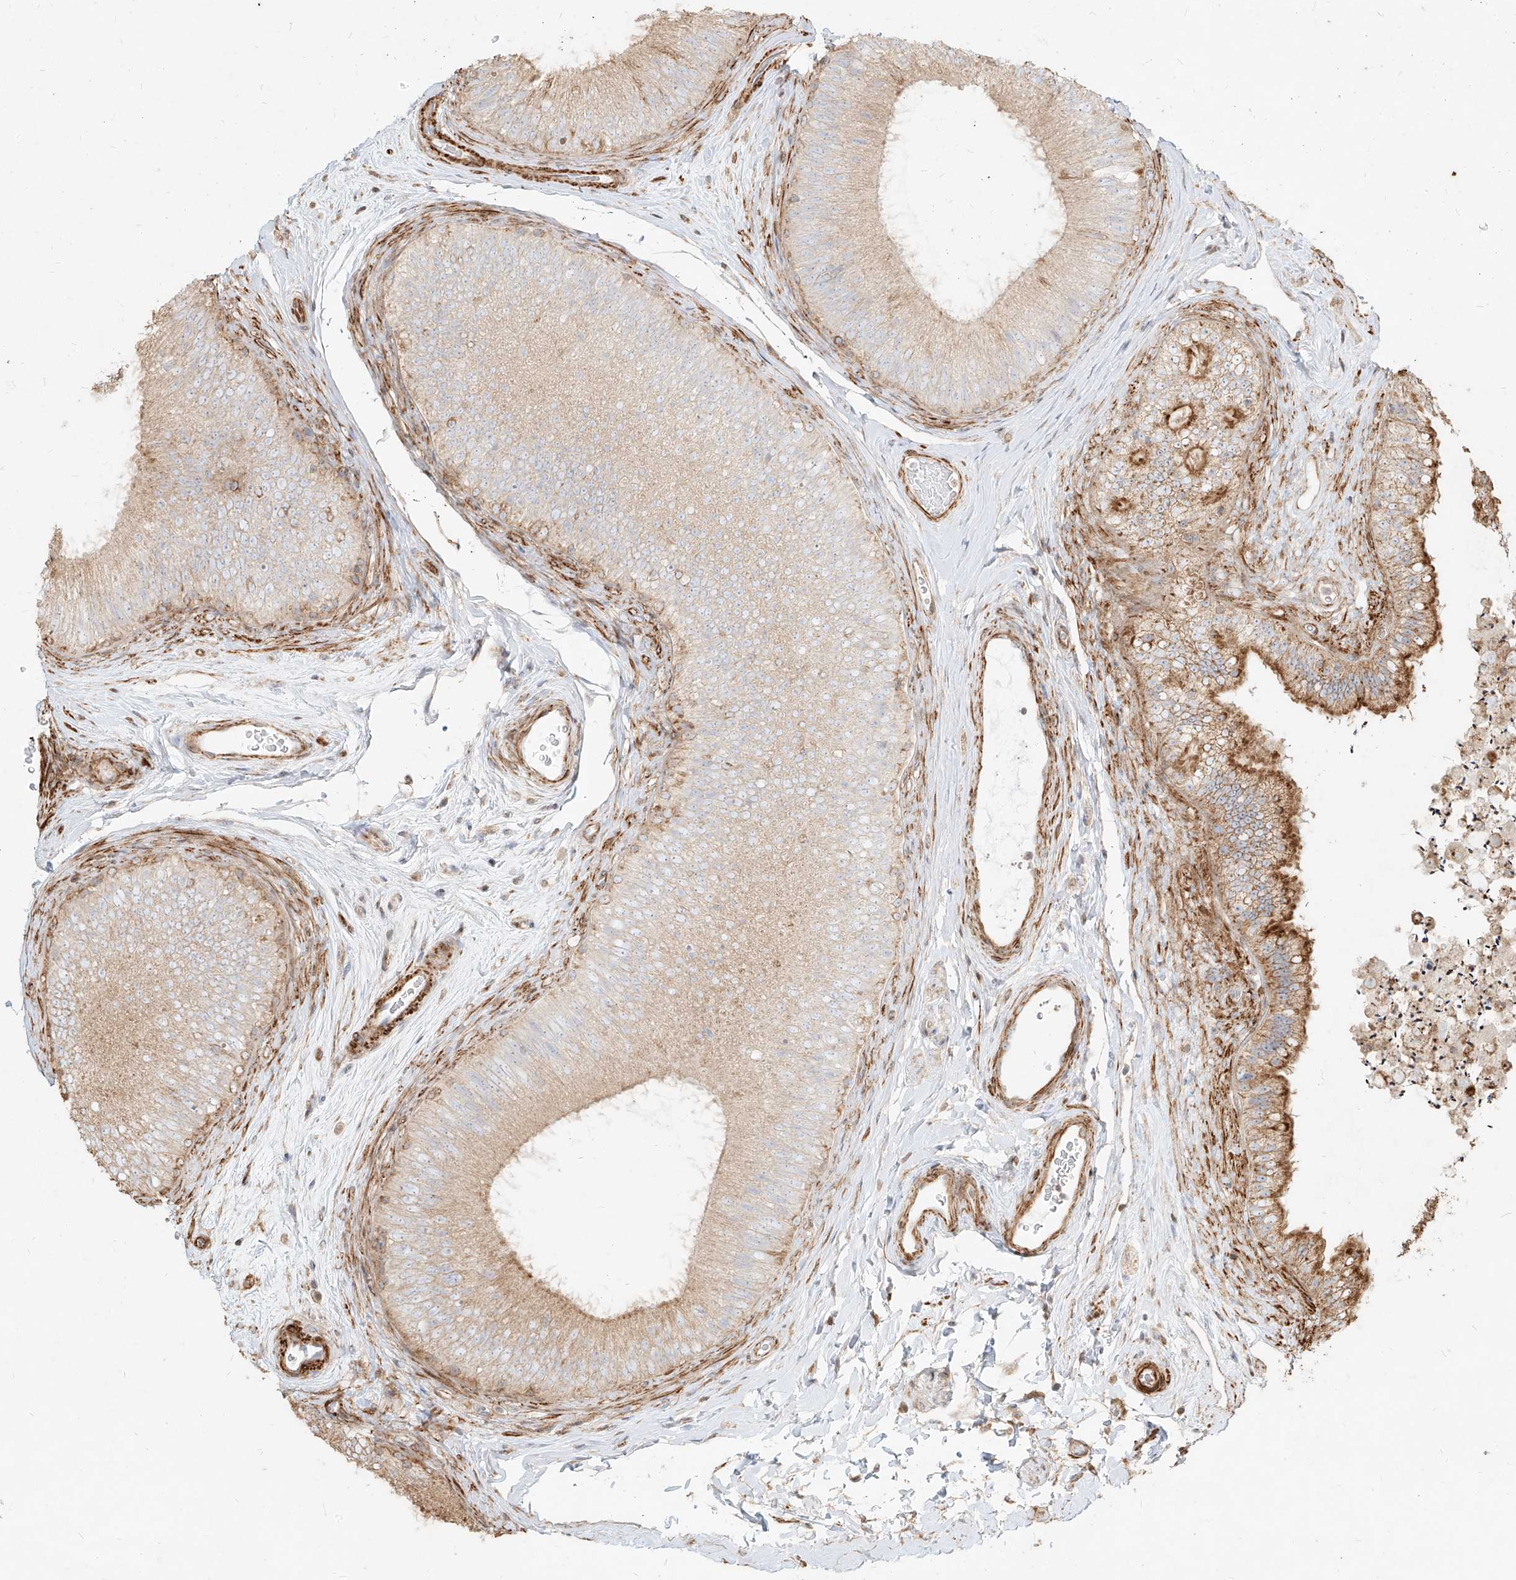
{"staining": {"intensity": "moderate", "quantity": "<25%", "location": "cytoplasmic/membranous"}, "tissue": "epididymis", "cell_type": "Glandular cells", "image_type": "normal", "snomed": [{"axis": "morphology", "description": "Normal tissue, NOS"}, {"axis": "topography", "description": "Epididymis"}], "caption": "High-magnification brightfield microscopy of unremarkable epididymis stained with DAB (brown) and counterstained with hematoxylin (blue). glandular cells exhibit moderate cytoplasmic/membranous expression is identified in about<25% of cells.", "gene": "MTX2", "patient": {"sex": "male", "age": 45}}